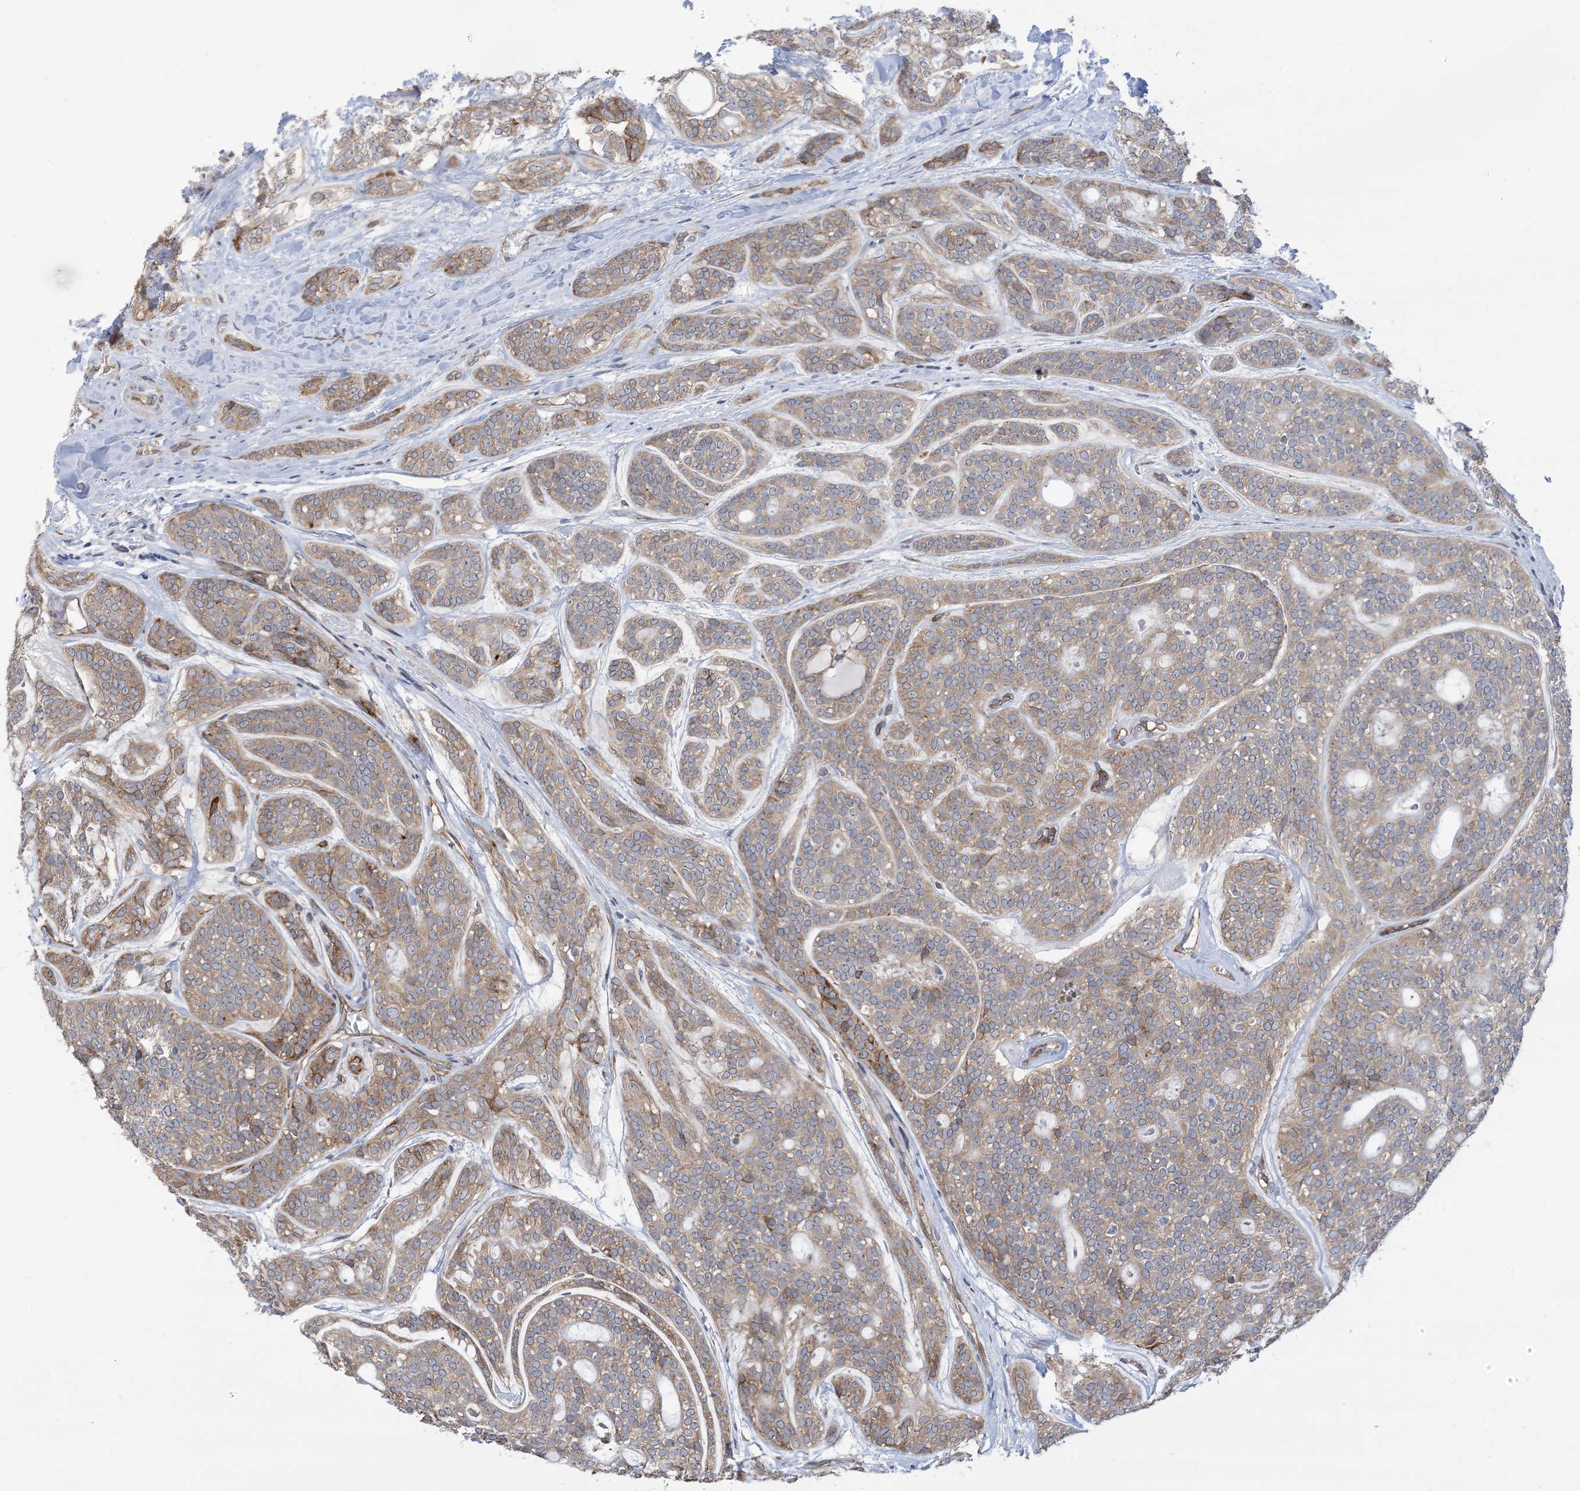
{"staining": {"intensity": "moderate", "quantity": ">75%", "location": "cytoplasmic/membranous"}, "tissue": "head and neck cancer", "cell_type": "Tumor cells", "image_type": "cancer", "snomed": [{"axis": "morphology", "description": "Adenocarcinoma, NOS"}, {"axis": "topography", "description": "Head-Neck"}], "caption": "A brown stain shows moderate cytoplasmic/membranous staining of a protein in head and neck cancer tumor cells.", "gene": "CLEC16A", "patient": {"sex": "male", "age": 66}}